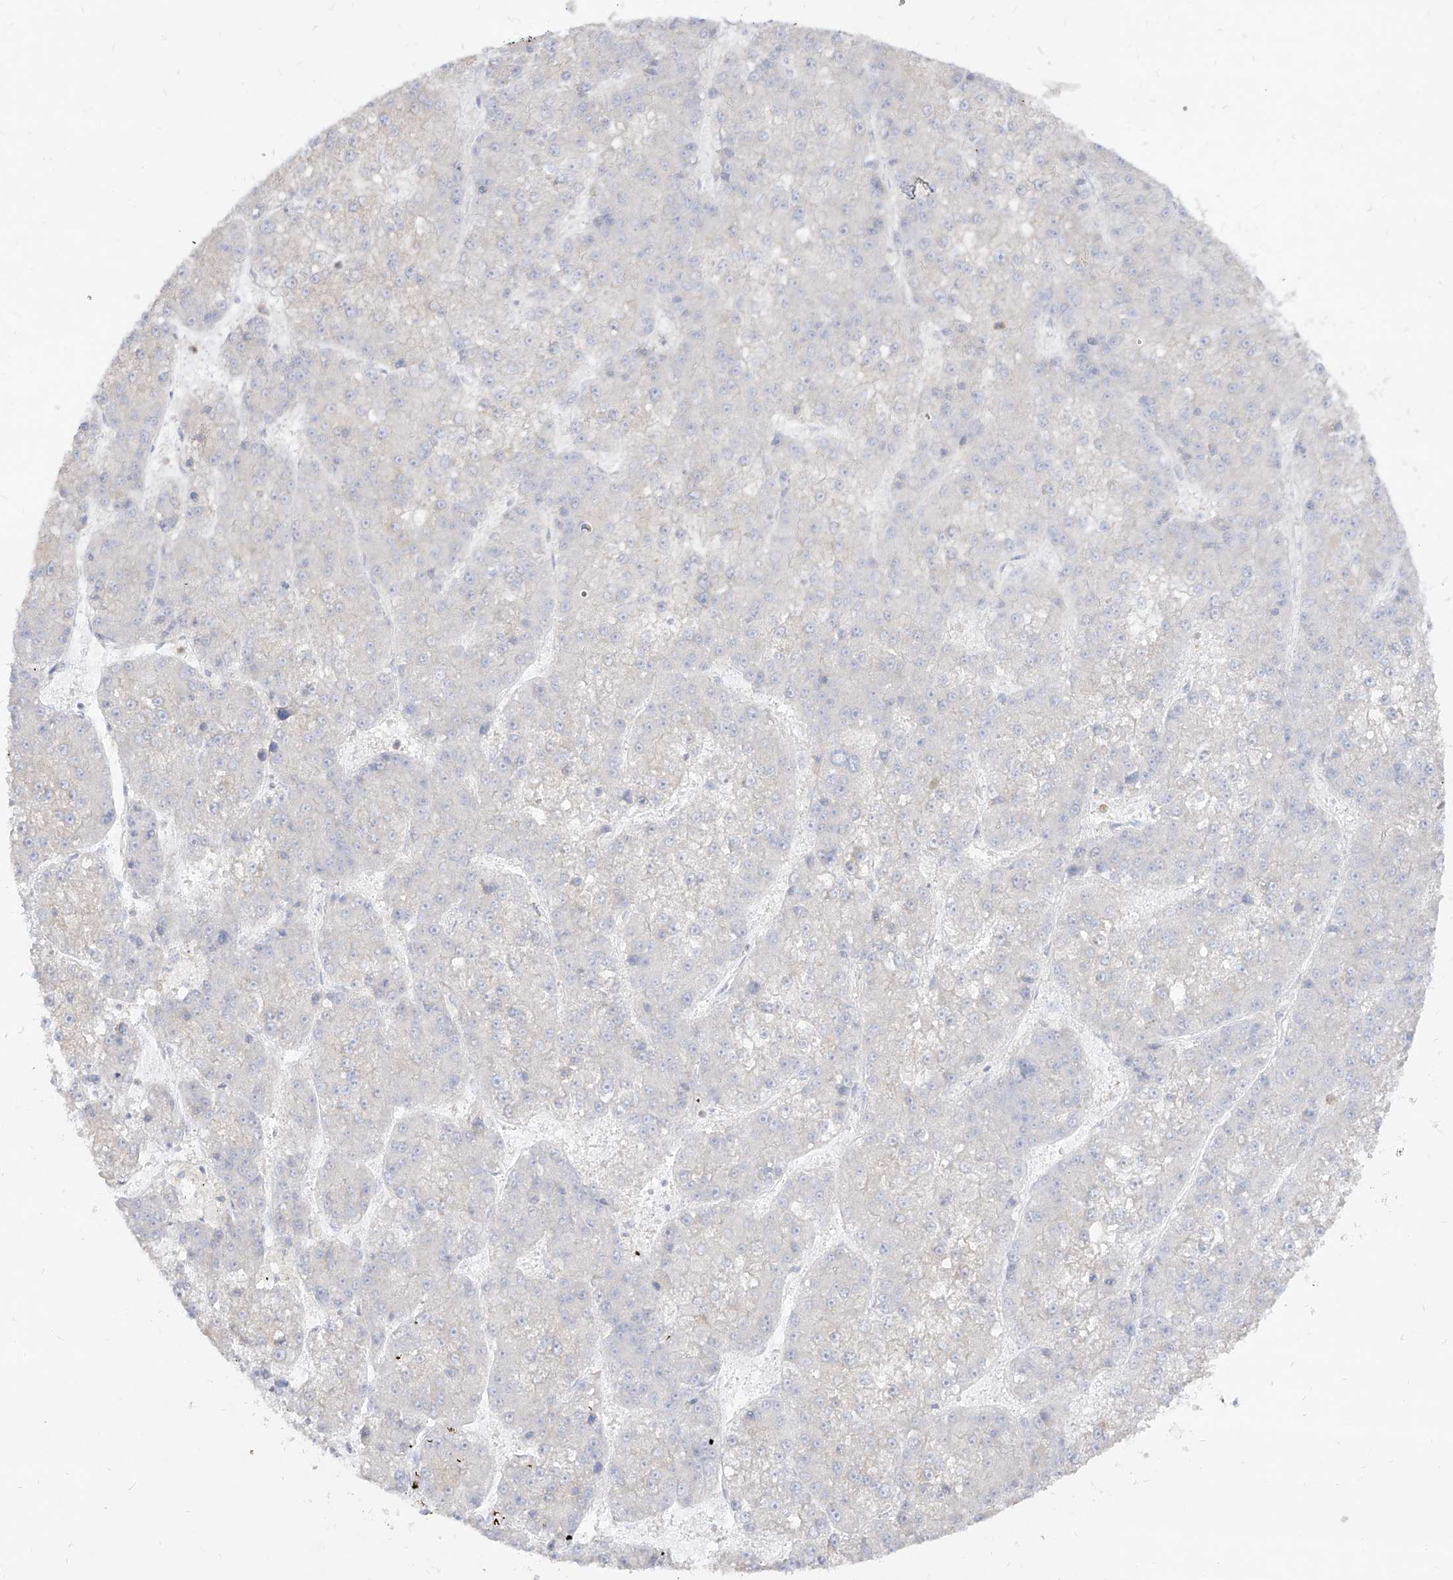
{"staining": {"intensity": "negative", "quantity": "none", "location": "none"}, "tissue": "liver cancer", "cell_type": "Tumor cells", "image_type": "cancer", "snomed": [{"axis": "morphology", "description": "Carcinoma, Hepatocellular, NOS"}, {"axis": "topography", "description": "Liver"}], "caption": "This is a image of immunohistochemistry staining of liver cancer (hepatocellular carcinoma), which shows no positivity in tumor cells.", "gene": "RBFOX3", "patient": {"sex": "female", "age": 73}}